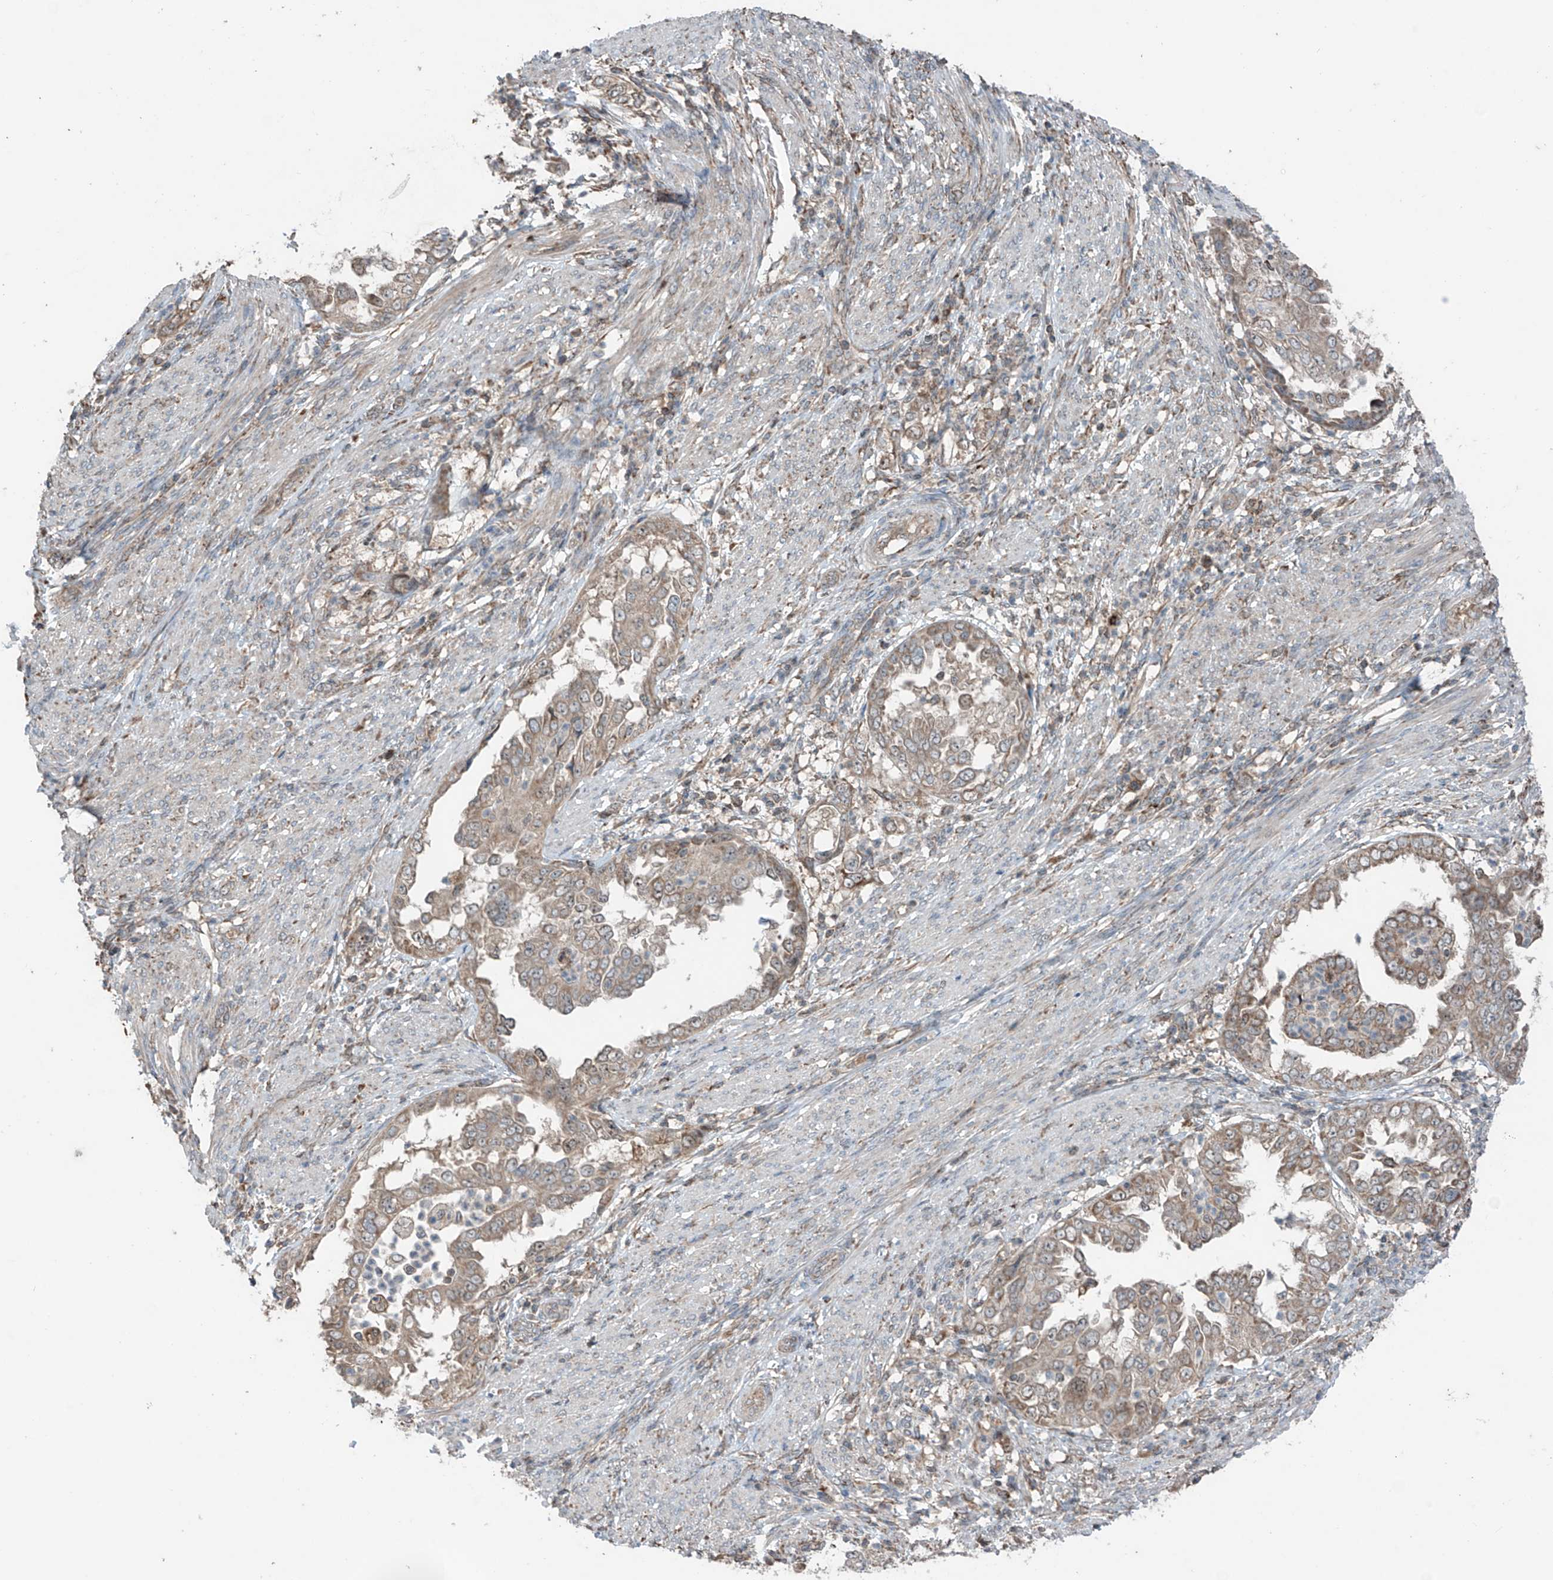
{"staining": {"intensity": "weak", "quantity": "<25%", "location": "cytoplasmic/membranous"}, "tissue": "endometrial cancer", "cell_type": "Tumor cells", "image_type": "cancer", "snomed": [{"axis": "morphology", "description": "Adenocarcinoma, NOS"}, {"axis": "topography", "description": "Endometrium"}], "caption": "Immunohistochemical staining of human adenocarcinoma (endometrial) exhibits no significant expression in tumor cells.", "gene": "SAMD3", "patient": {"sex": "female", "age": 85}}